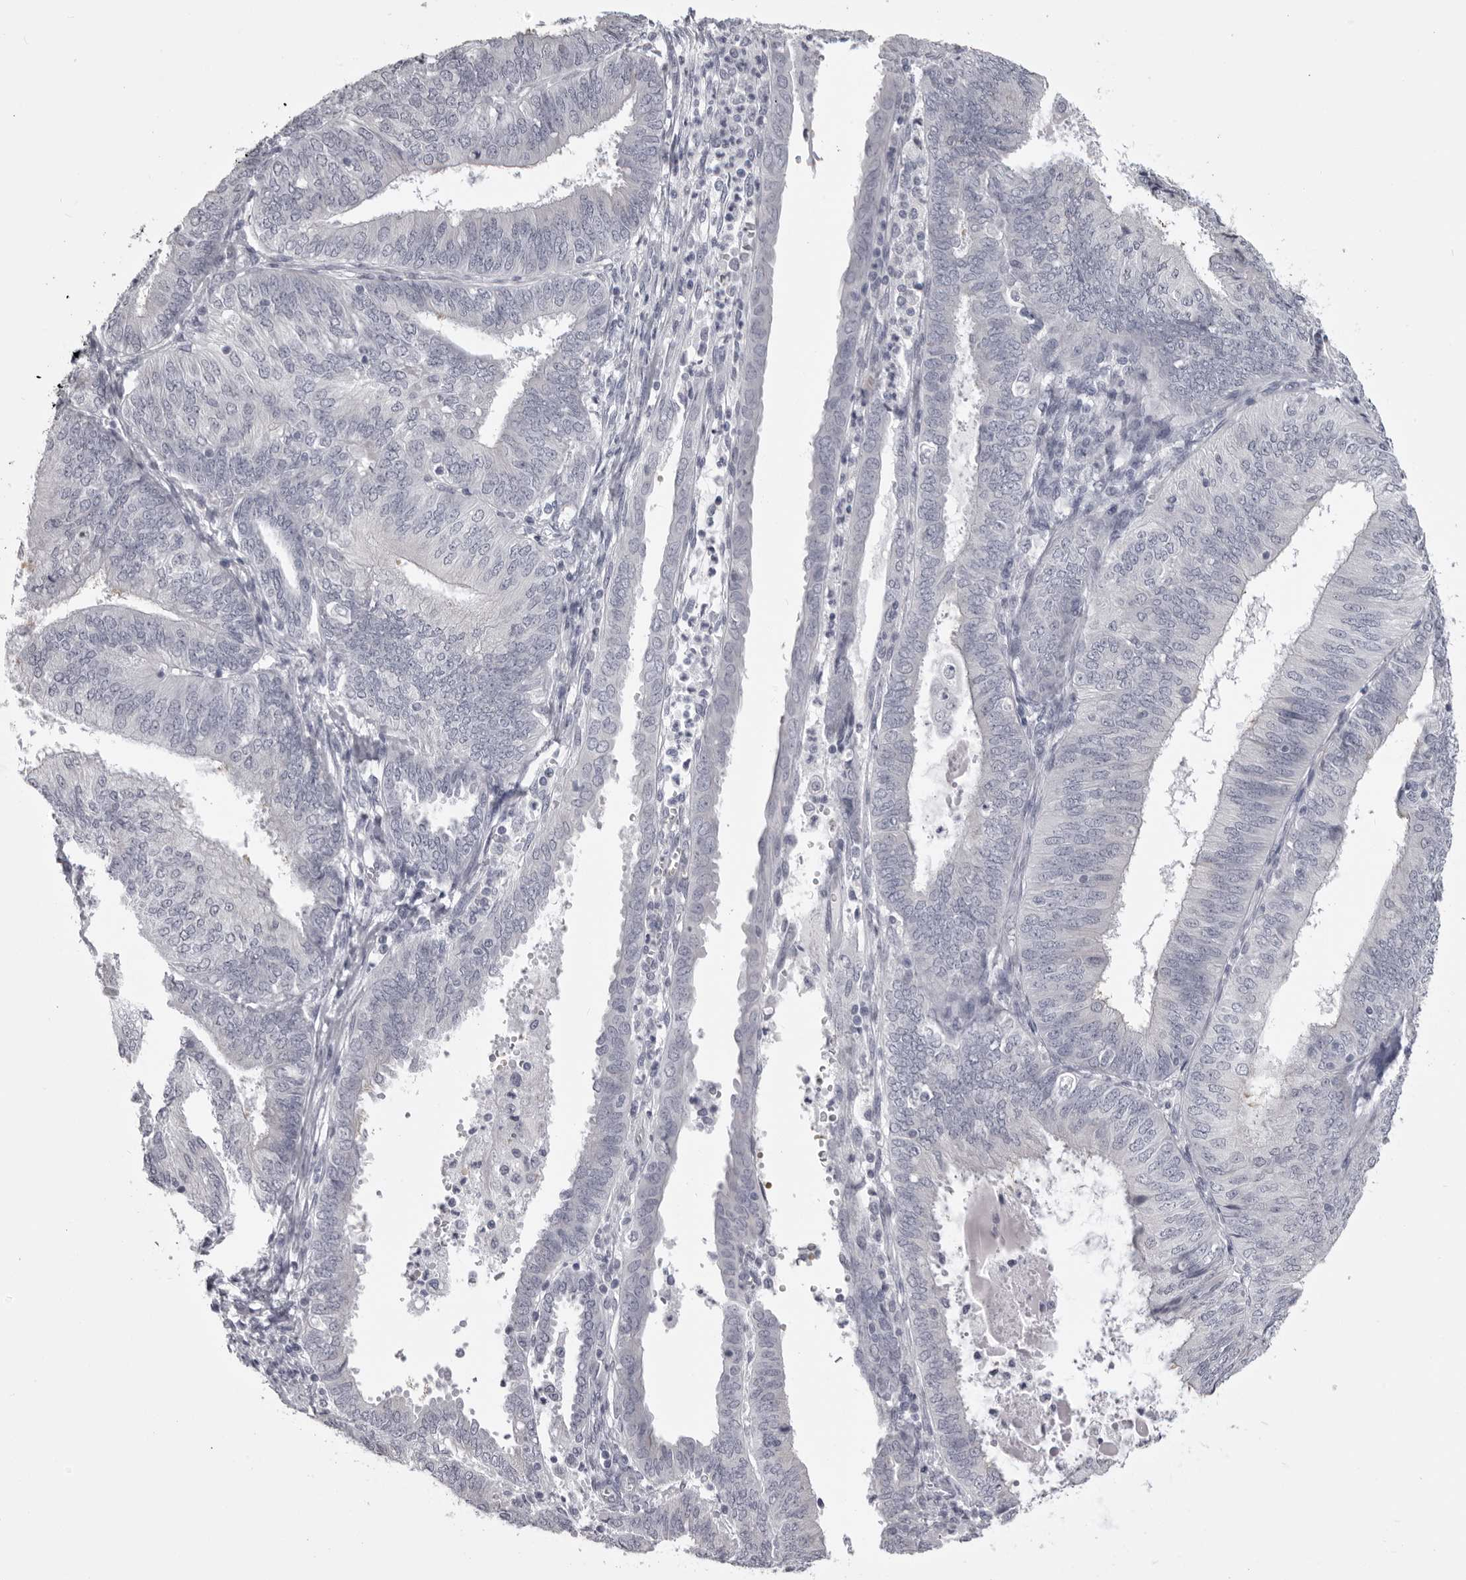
{"staining": {"intensity": "negative", "quantity": "none", "location": "none"}, "tissue": "endometrial cancer", "cell_type": "Tumor cells", "image_type": "cancer", "snomed": [{"axis": "morphology", "description": "Adenocarcinoma, NOS"}, {"axis": "topography", "description": "Endometrium"}], "caption": "The image reveals no significant expression in tumor cells of endometrial cancer.", "gene": "EPHA10", "patient": {"sex": "female", "age": 58}}